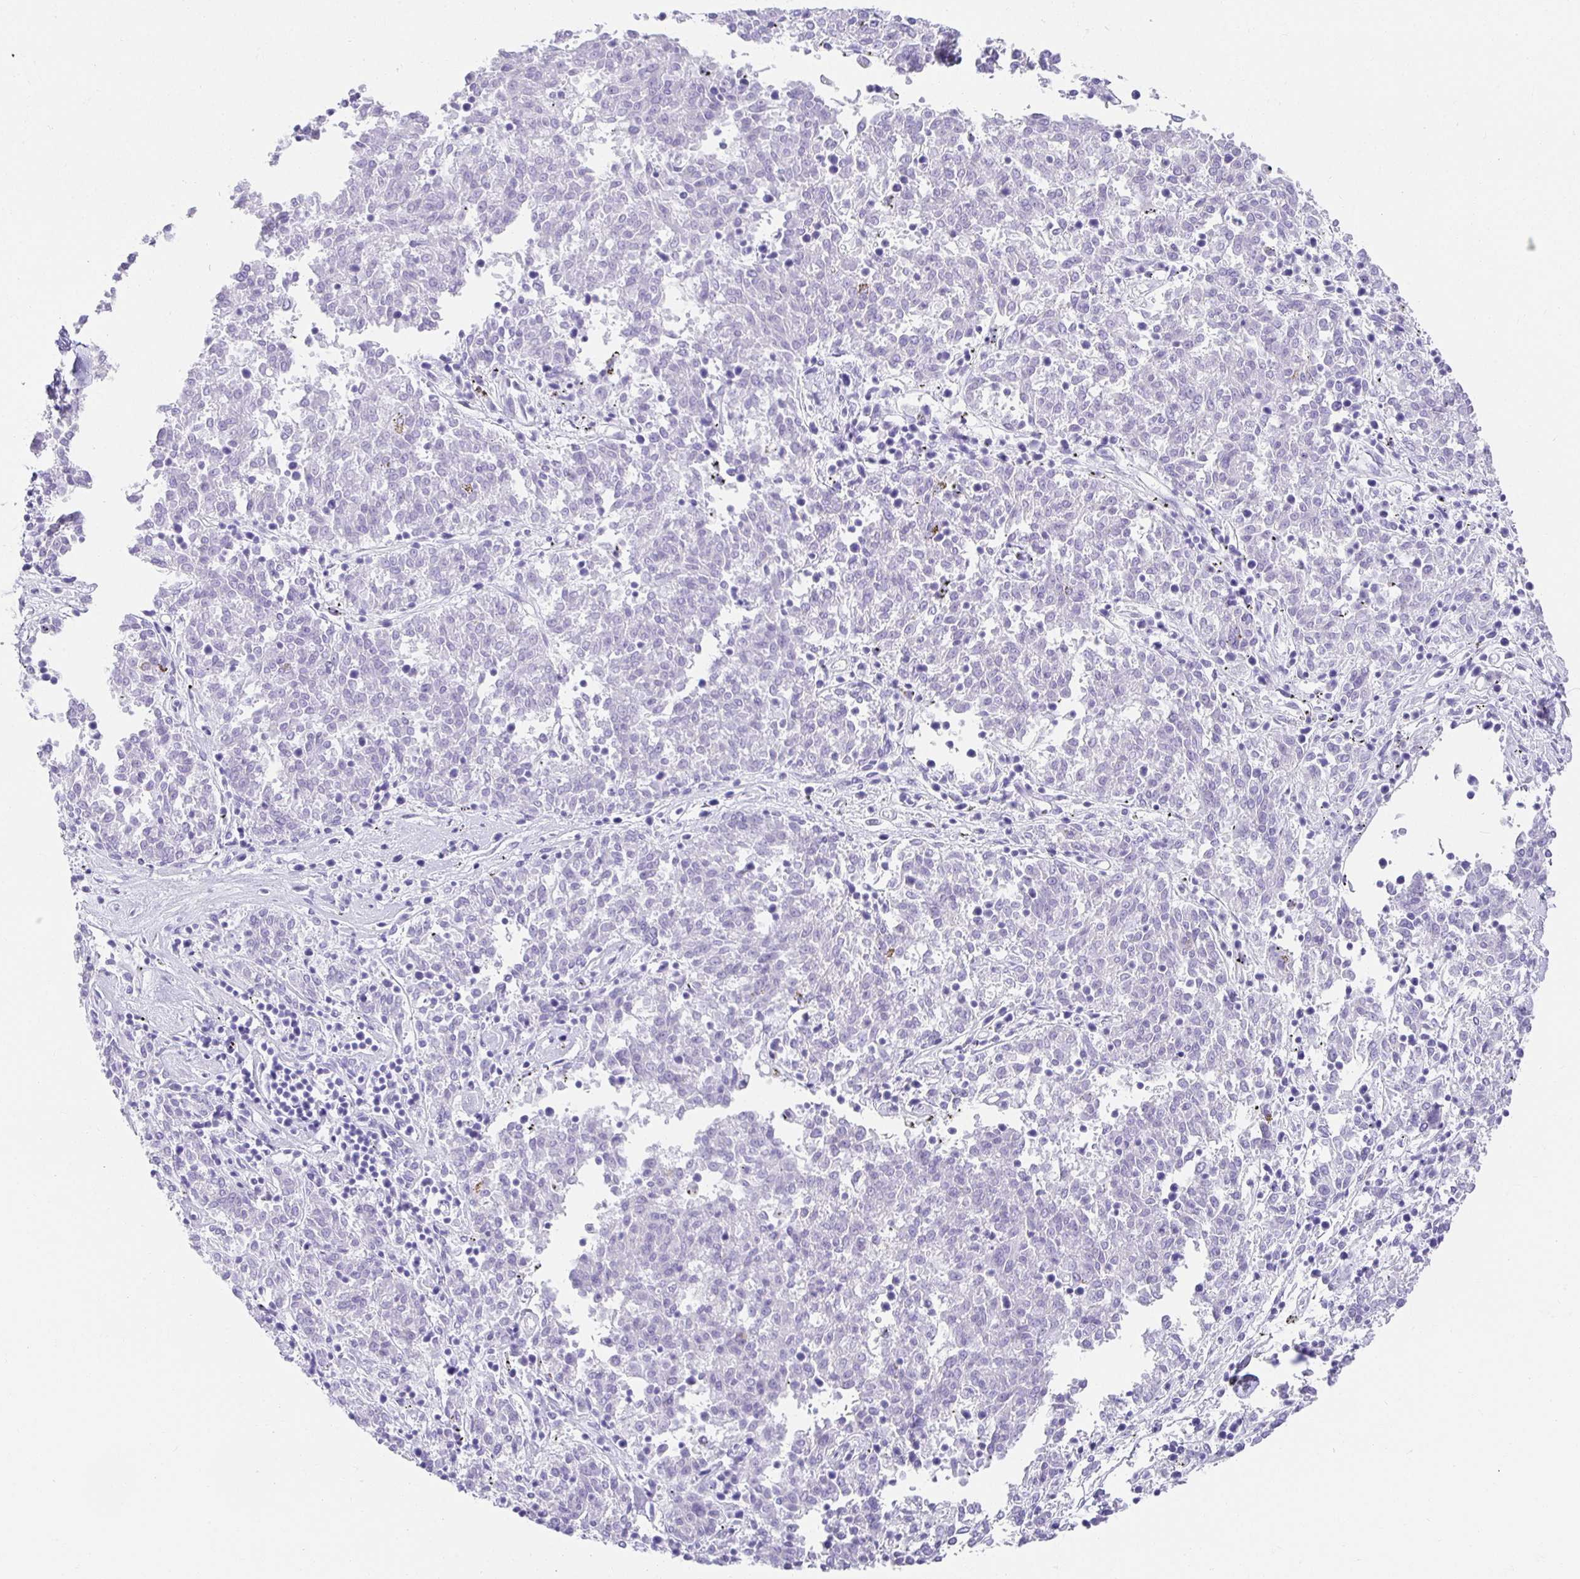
{"staining": {"intensity": "negative", "quantity": "none", "location": "none"}, "tissue": "melanoma", "cell_type": "Tumor cells", "image_type": "cancer", "snomed": [{"axis": "morphology", "description": "Malignant melanoma, NOS"}, {"axis": "topography", "description": "Skin"}], "caption": "Tumor cells show no significant protein expression in melanoma. The staining is performed using DAB (3,3'-diaminobenzidine) brown chromogen with nuclei counter-stained in using hematoxylin.", "gene": "CHAT", "patient": {"sex": "female", "age": 72}}